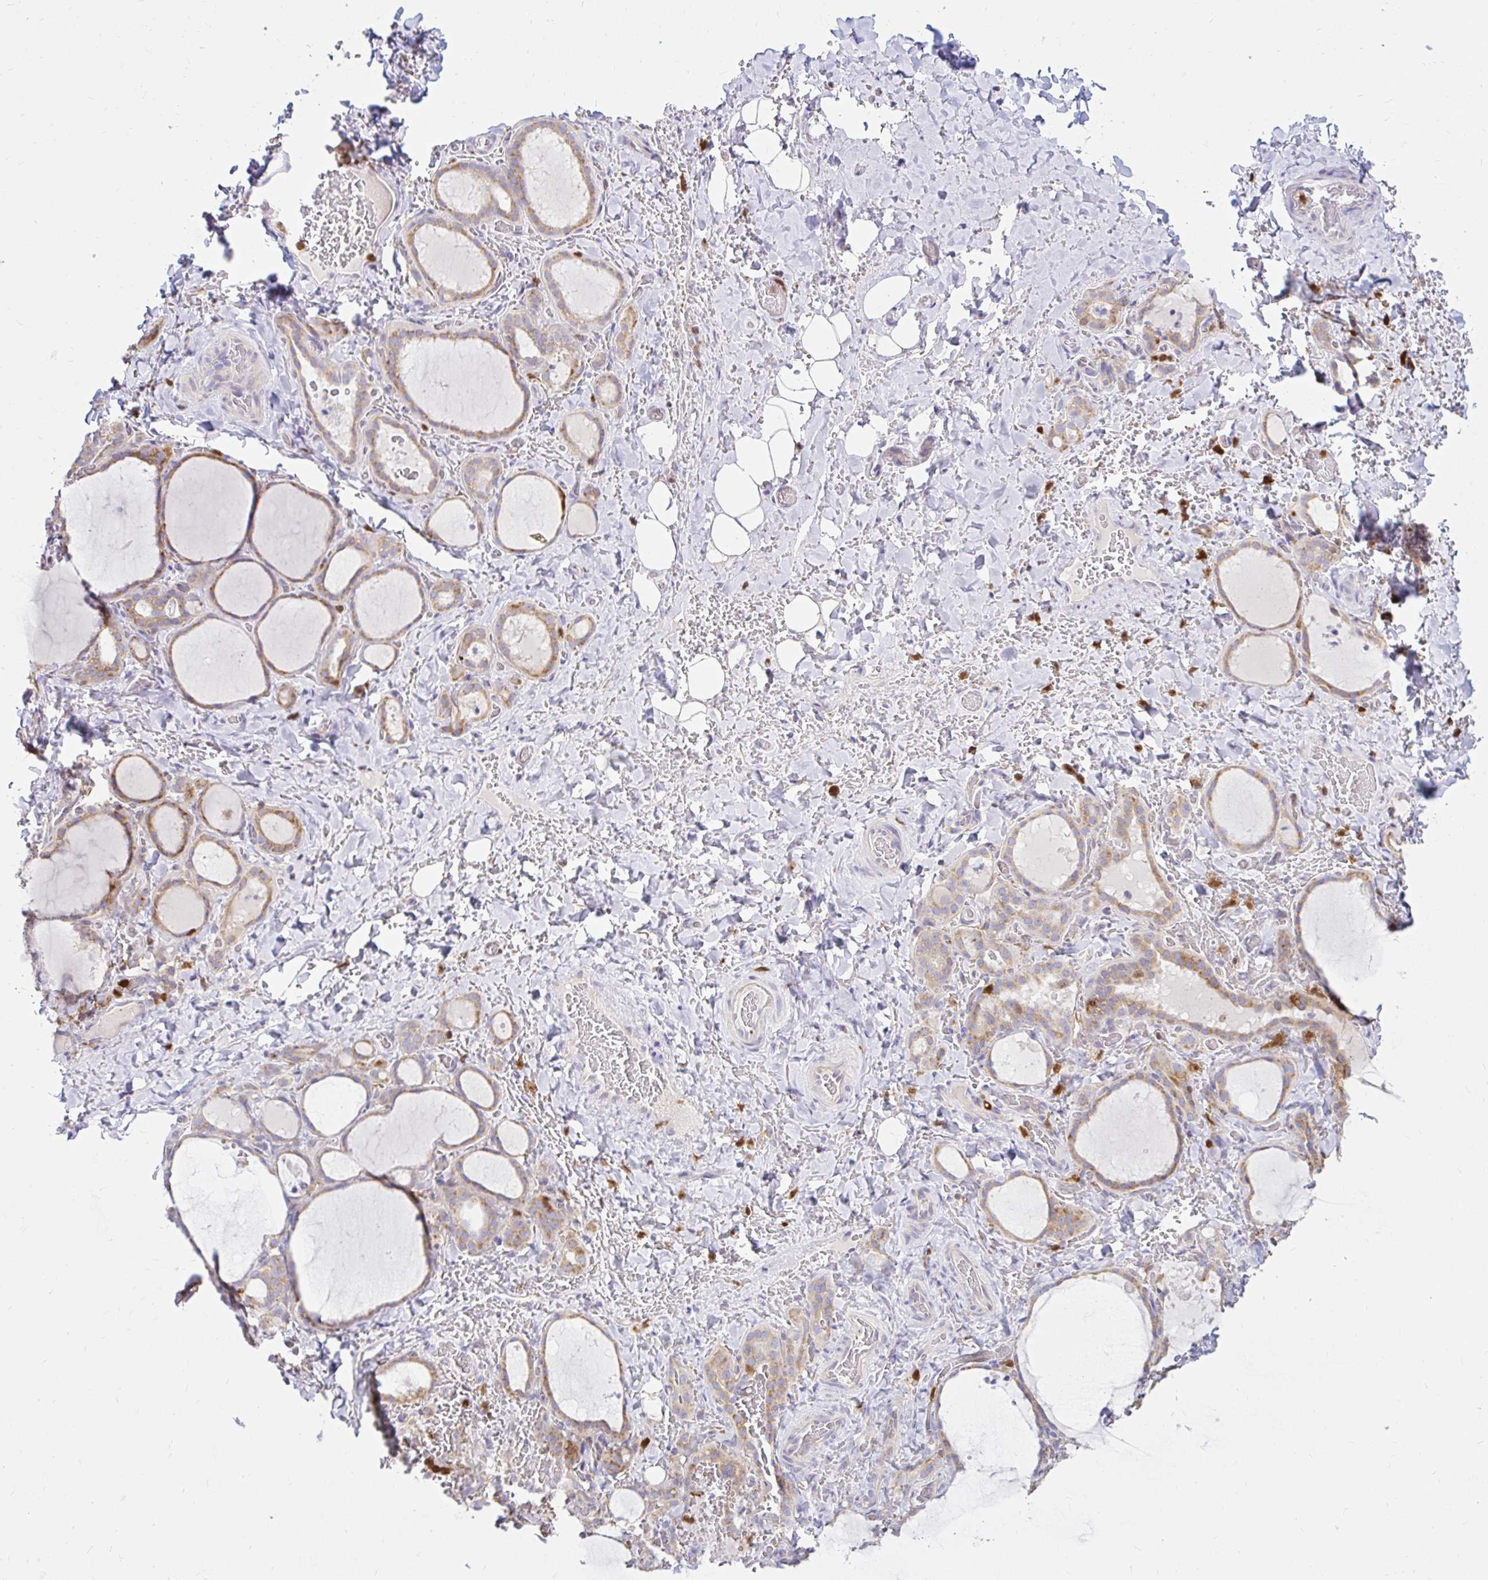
{"staining": {"intensity": "weak", "quantity": "25%-75%", "location": "cytoplasmic/membranous"}, "tissue": "thyroid gland", "cell_type": "Glandular cells", "image_type": "normal", "snomed": [{"axis": "morphology", "description": "Normal tissue, NOS"}, {"axis": "topography", "description": "Thyroid gland"}], "caption": "Immunohistochemistry histopathology image of benign thyroid gland: thyroid gland stained using IHC exhibits low levels of weak protein expression localized specifically in the cytoplasmic/membranous of glandular cells, appearing as a cytoplasmic/membranous brown color.", "gene": "PYCARD", "patient": {"sex": "female", "age": 22}}